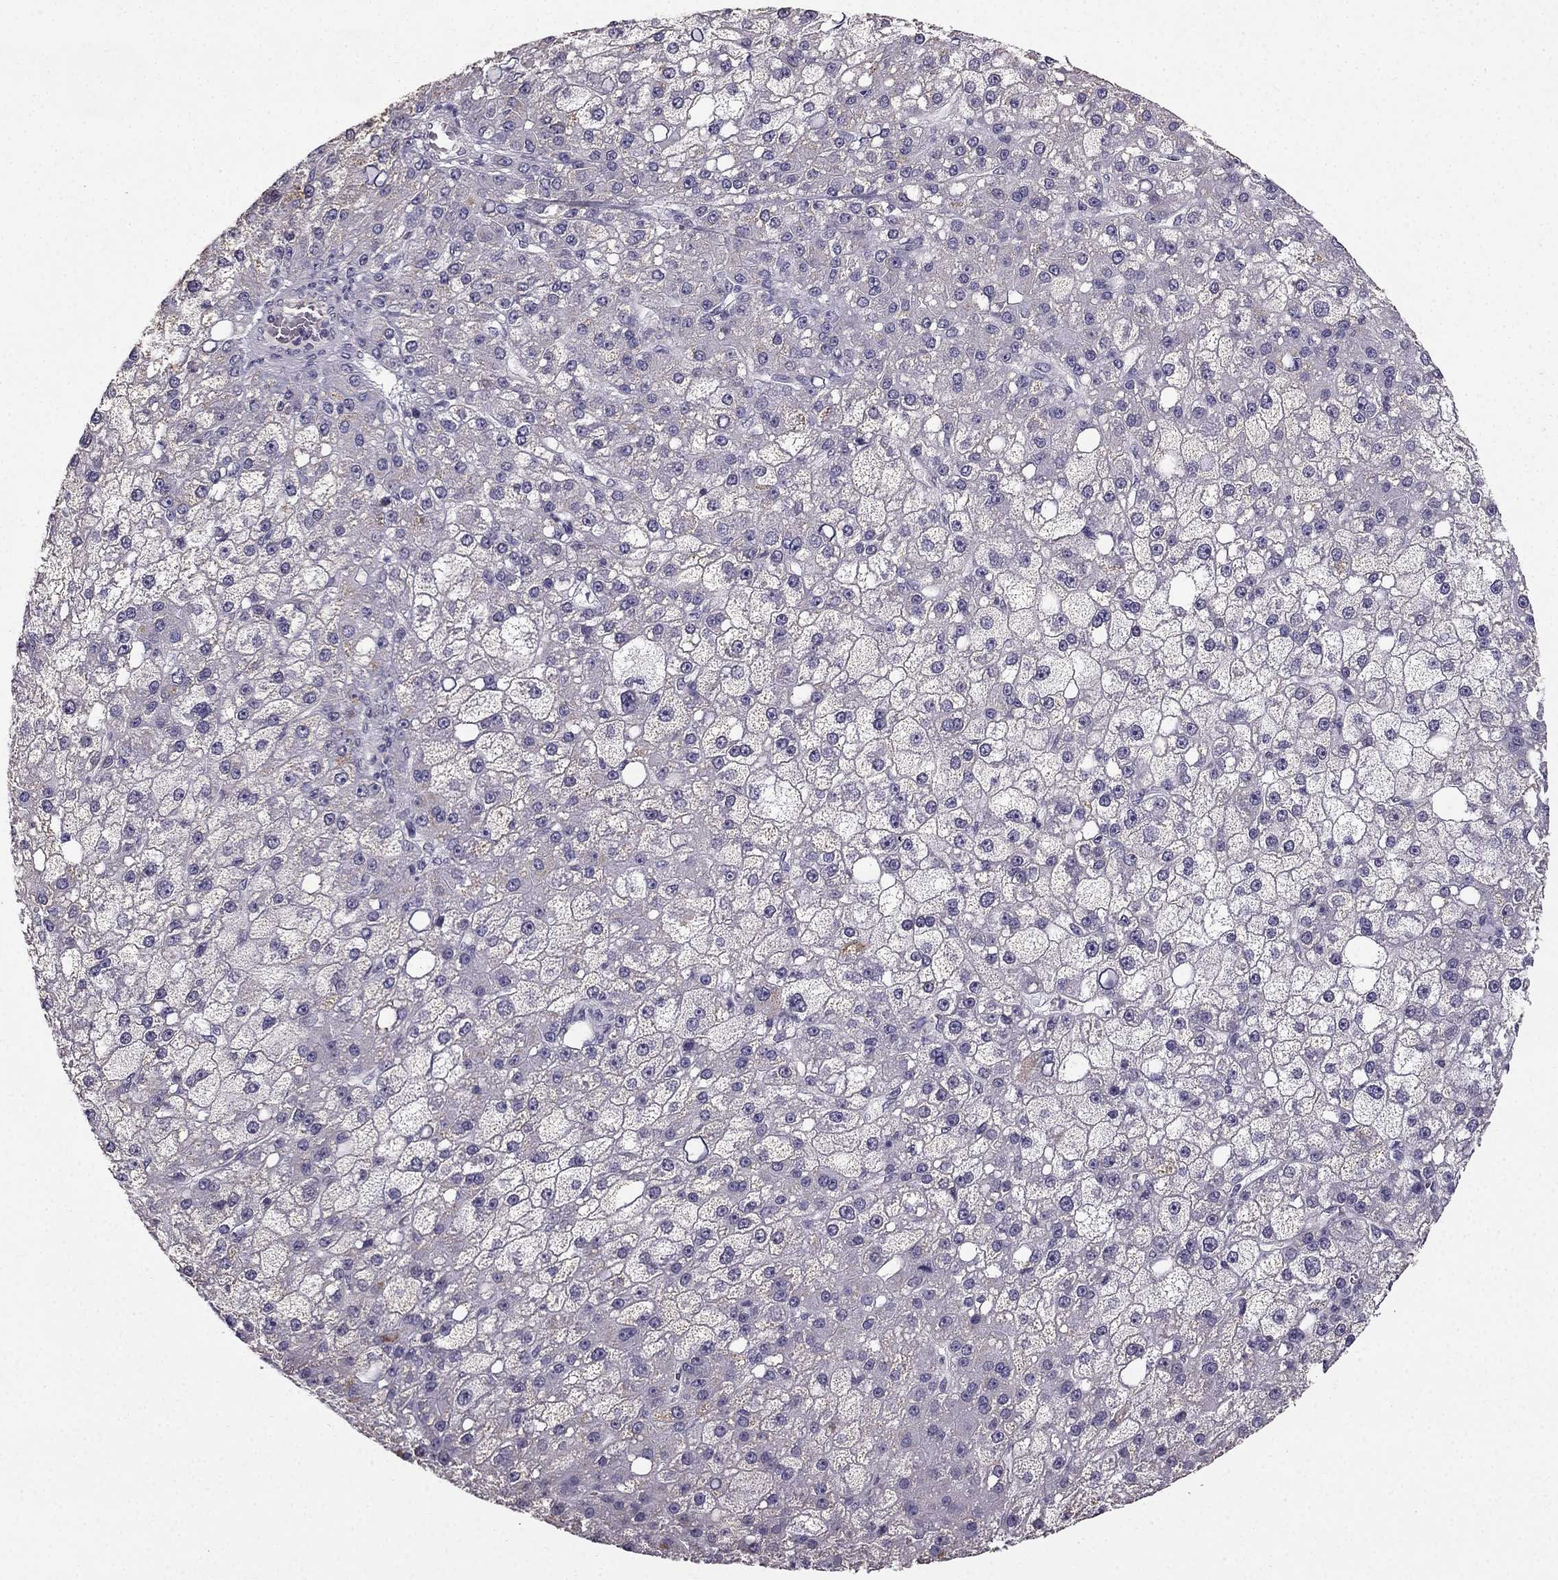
{"staining": {"intensity": "negative", "quantity": "none", "location": "none"}, "tissue": "liver cancer", "cell_type": "Tumor cells", "image_type": "cancer", "snomed": [{"axis": "morphology", "description": "Carcinoma, Hepatocellular, NOS"}, {"axis": "topography", "description": "Liver"}], "caption": "Tumor cells show no significant protein expression in liver cancer.", "gene": "TSPYL5", "patient": {"sex": "male", "age": 67}}